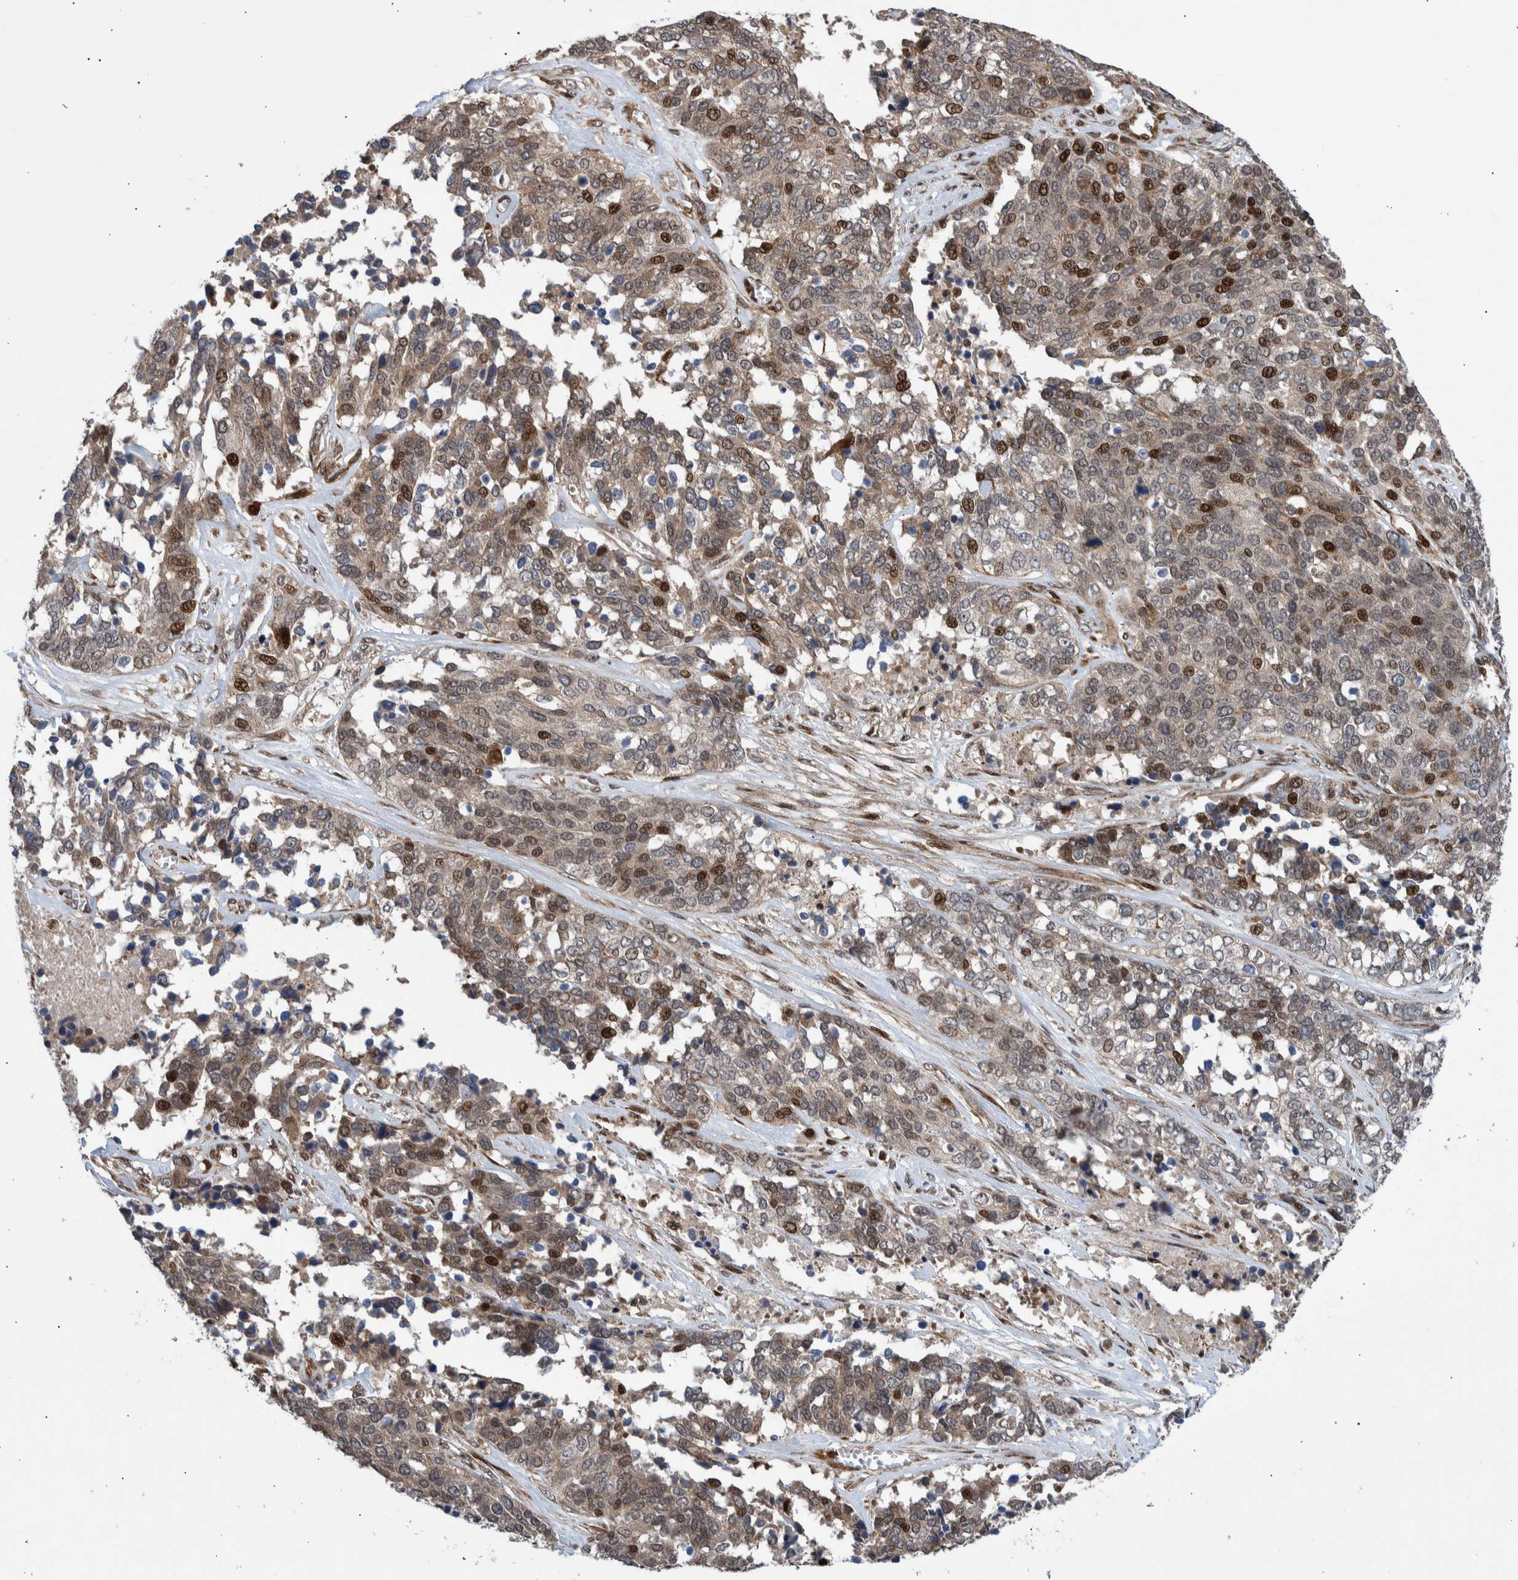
{"staining": {"intensity": "moderate", "quantity": "25%-75%", "location": "cytoplasmic/membranous,nuclear"}, "tissue": "ovarian cancer", "cell_type": "Tumor cells", "image_type": "cancer", "snomed": [{"axis": "morphology", "description": "Cystadenocarcinoma, serous, NOS"}, {"axis": "topography", "description": "Ovary"}], "caption": "Protein analysis of ovarian cancer tissue shows moderate cytoplasmic/membranous and nuclear expression in approximately 25%-75% of tumor cells.", "gene": "SHISA6", "patient": {"sex": "female", "age": 44}}